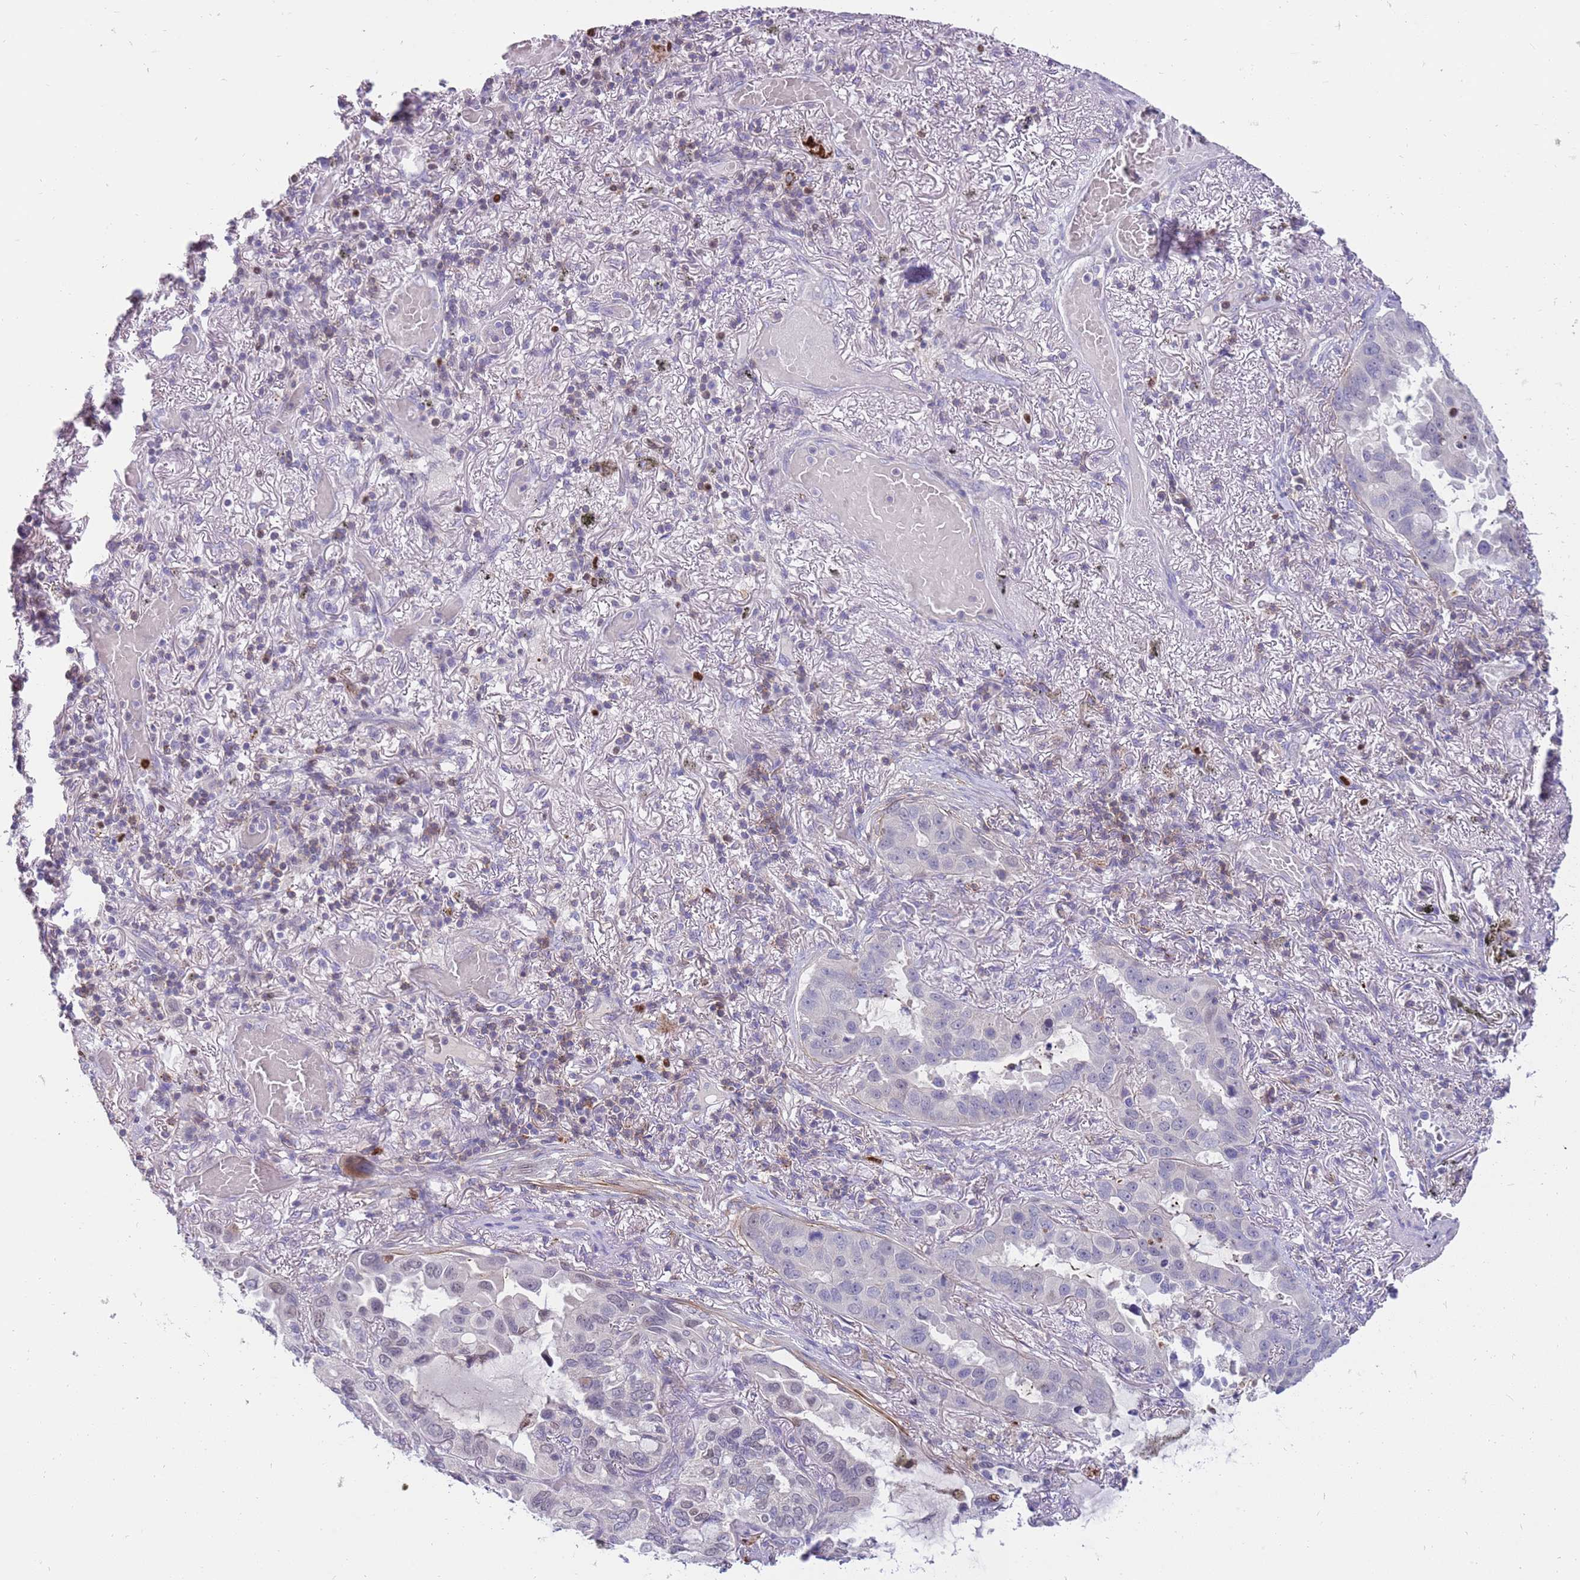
{"staining": {"intensity": "negative", "quantity": "none", "location": "none"}, "tissue": "lung cancer", "cell_type": "Tumor cells", "image_type": "cancer", "snomed": [{"axis": "morphology", "description": "Adenocarcinoma, NOS"}, {"axis": "topography", "description": "Lung"}], "caption": "Tumor cells show no significant protein positivity in lung adenocarcinoma. (Stains: DAB immunohistochemistry (IHC) with hematoxylin counter stain, Microscopy: brightfield microscopy at high magnification).", "gene": "STK25", "patient": {"sex": "male", "age": 64}}